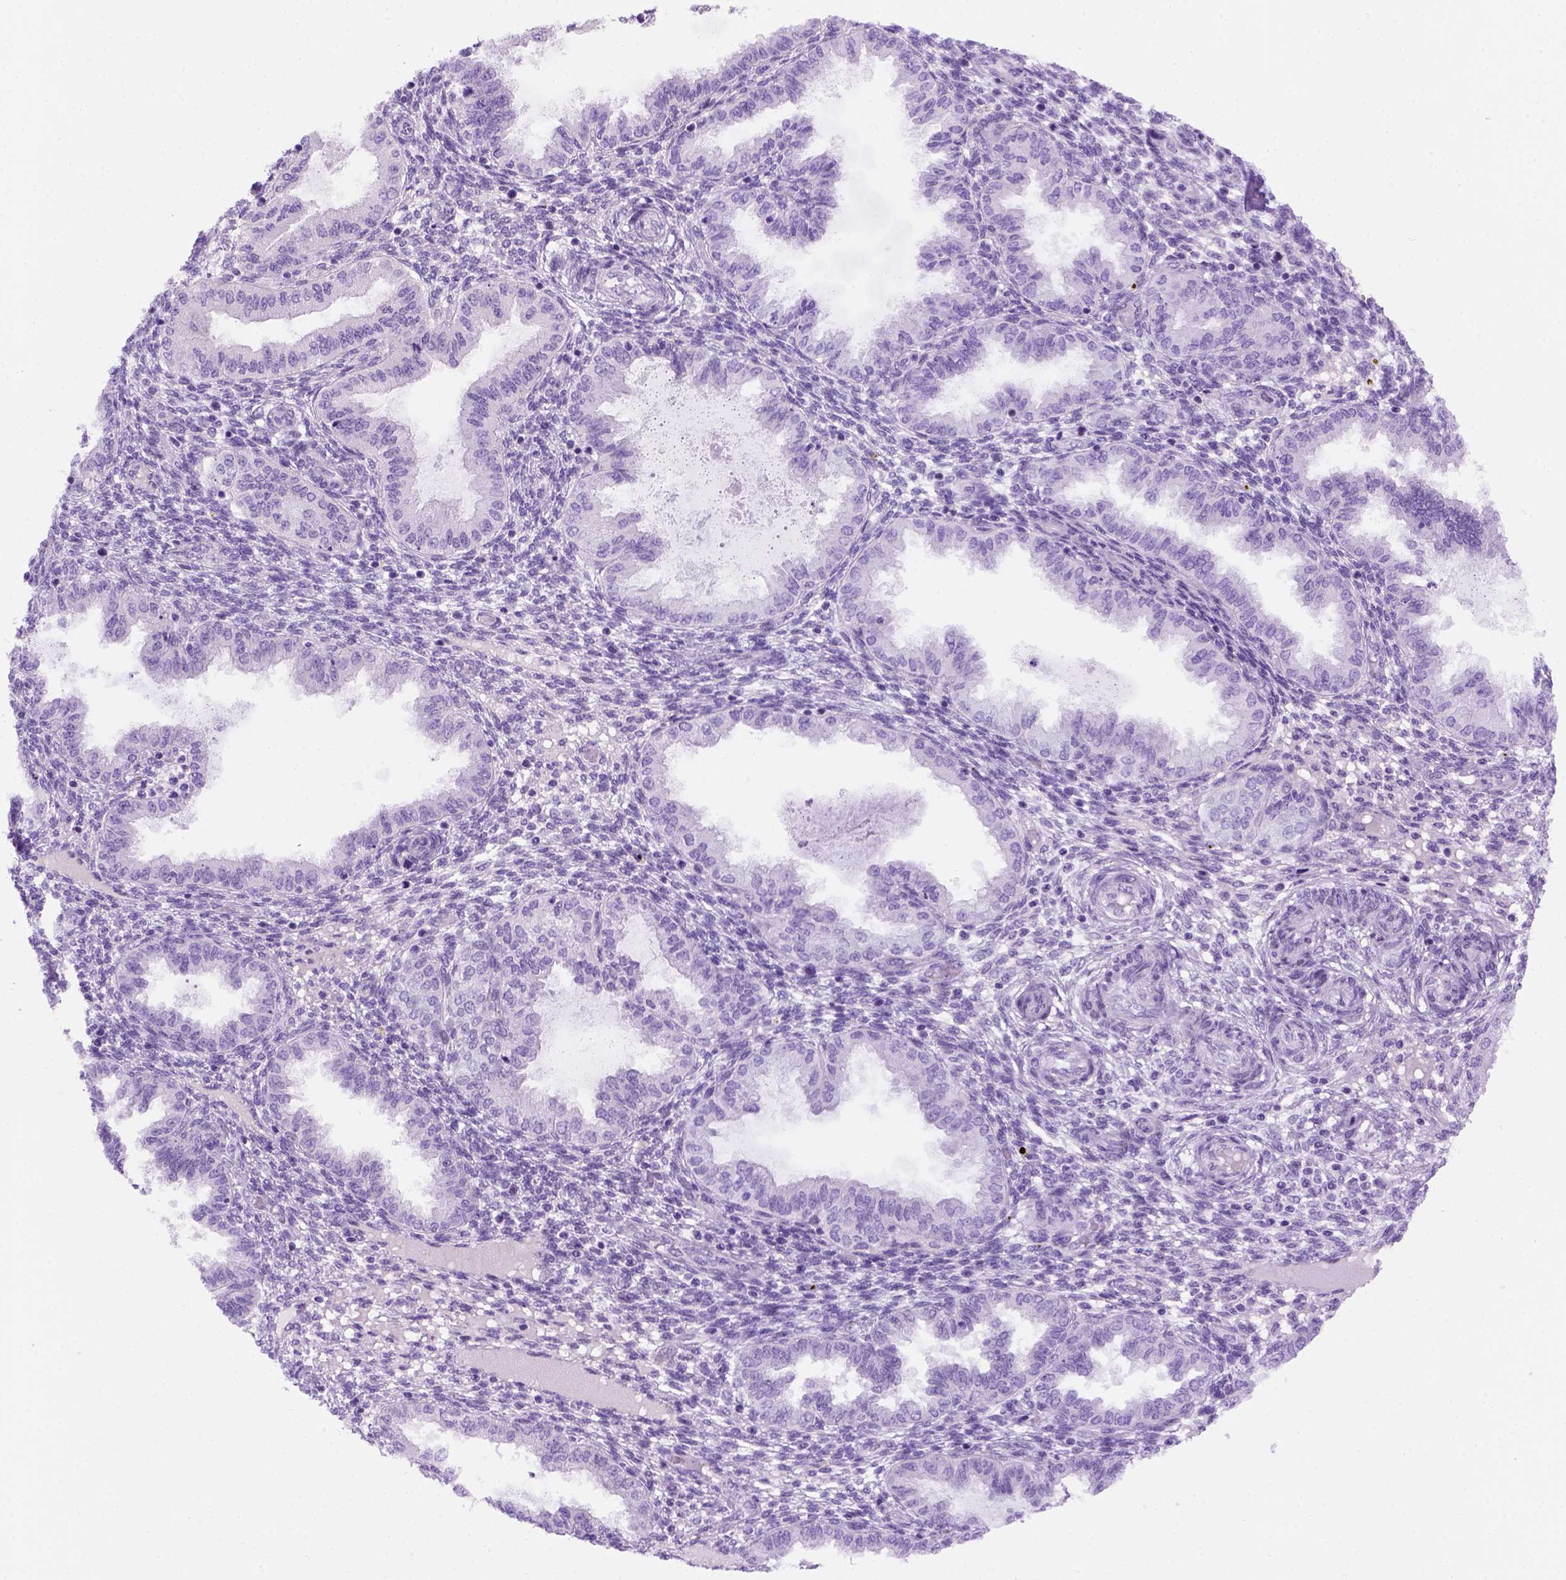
{"staining": {"intensity": "negative", "quantity": "none", "location": "none"}, "tissue": "endometrium", "cell_type": "Cells in endometrial stroma", "image_type": "normal", "snomed": [{"axis": "morphology", "description": "Normal tissue, NOS"}, {"axis": "topography", "description": "Endometrium"}], "caption": "Endometrium stained for a protein using immunohistochemistry exhibits no expression cells in endometrial stroma.", "gene": "FAM81B", "patient": {"sex": "female", "age": 33}}